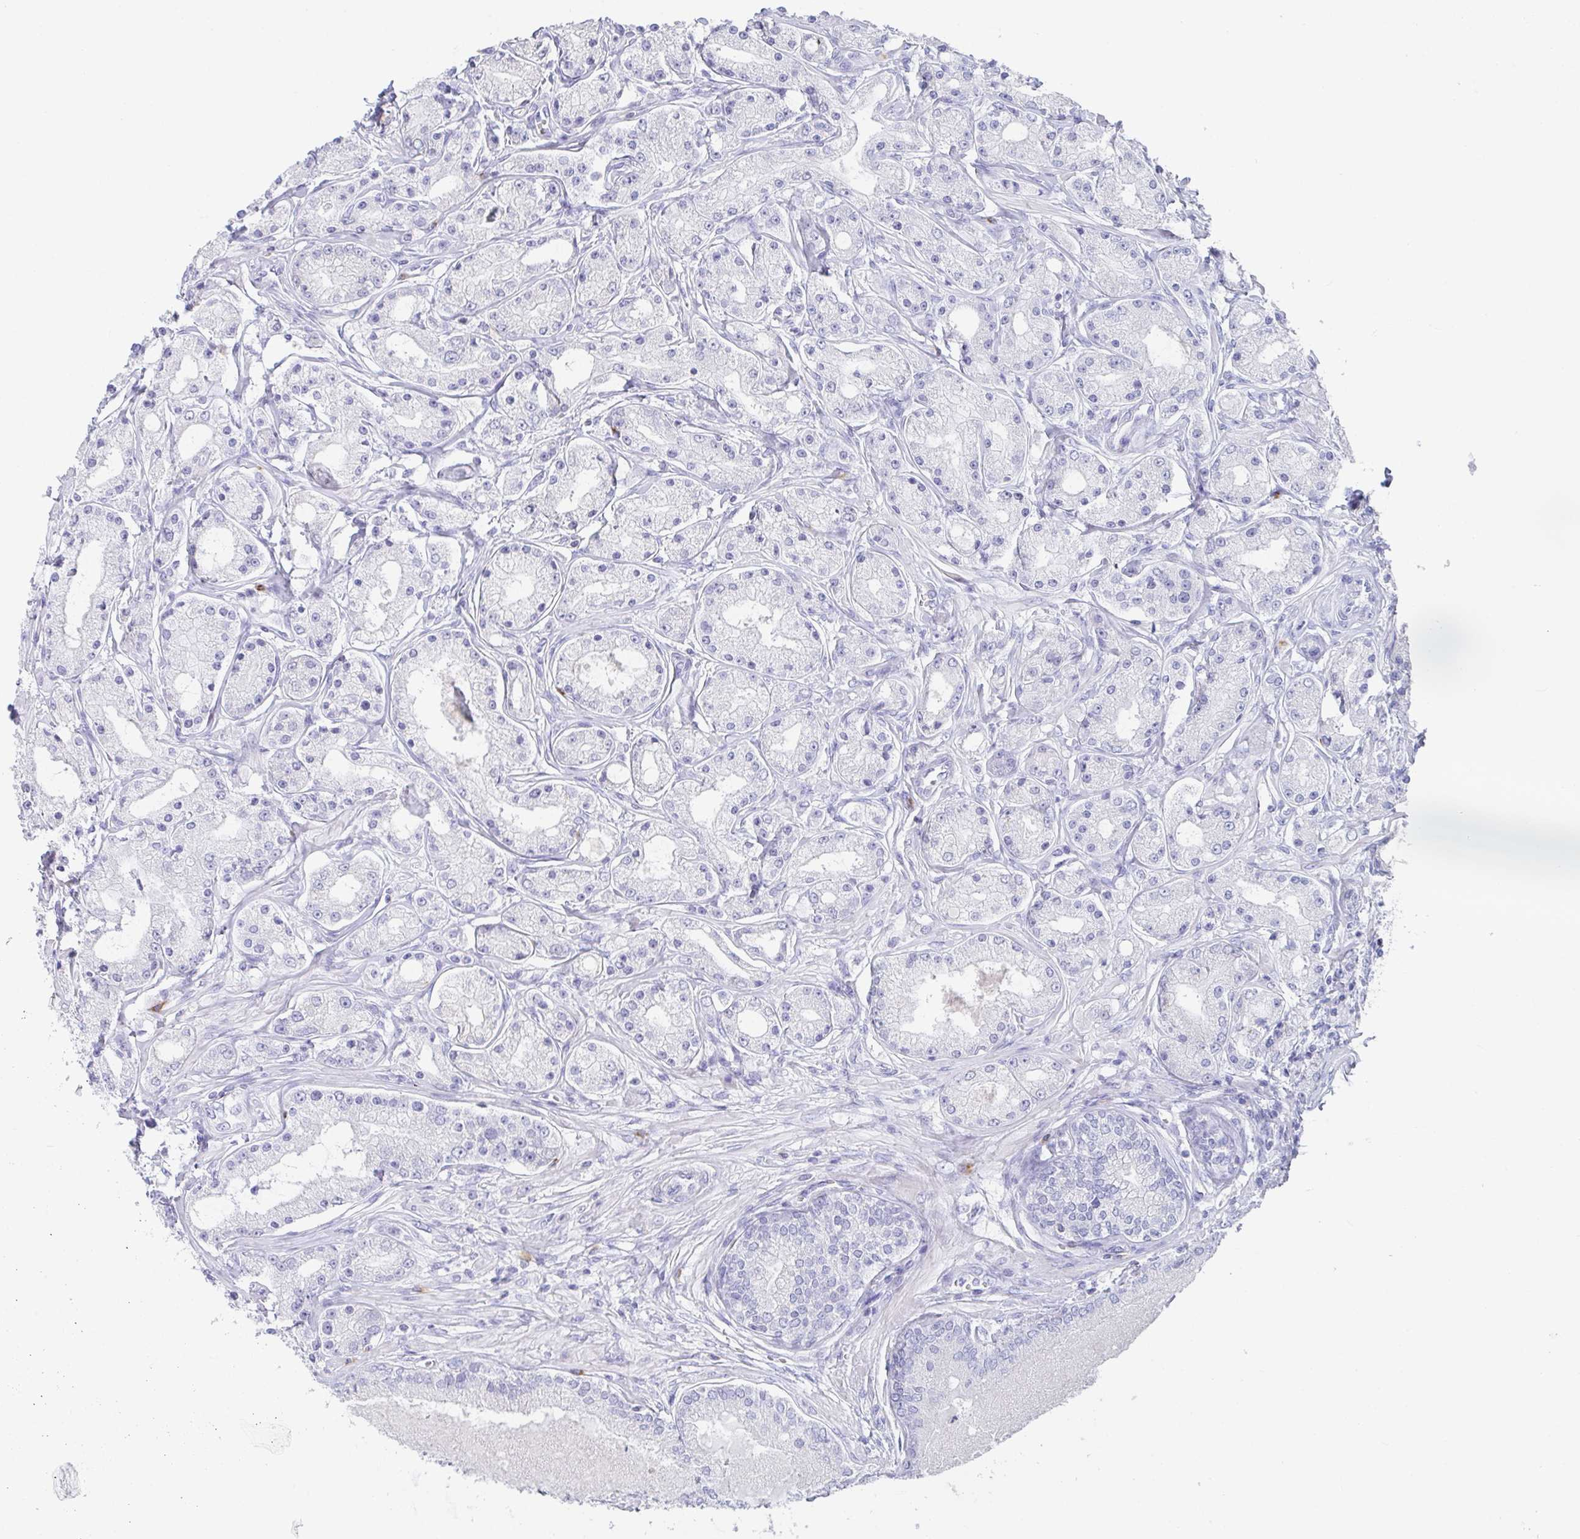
{"staining": {"intensity": "negative", "quantity": "none", "location": "none"}, "tissue": "prostate cancer", "cell_type": "Tumor cells", "image_type": "cancer", "snomed": [{"axis": "morphology", "description": "Adenocarcinoma, High grade"}, {"axis": "topography", "description": "Prostate"}], "caption": "Protein analysis of prostate cancer (high-grade adenocarcinoma) displays no significant staining in tumor cells. (DAB IHC, high magnification).", "gene": "PLA2G1B", "patient": {"sex": "male", "age": 66}}